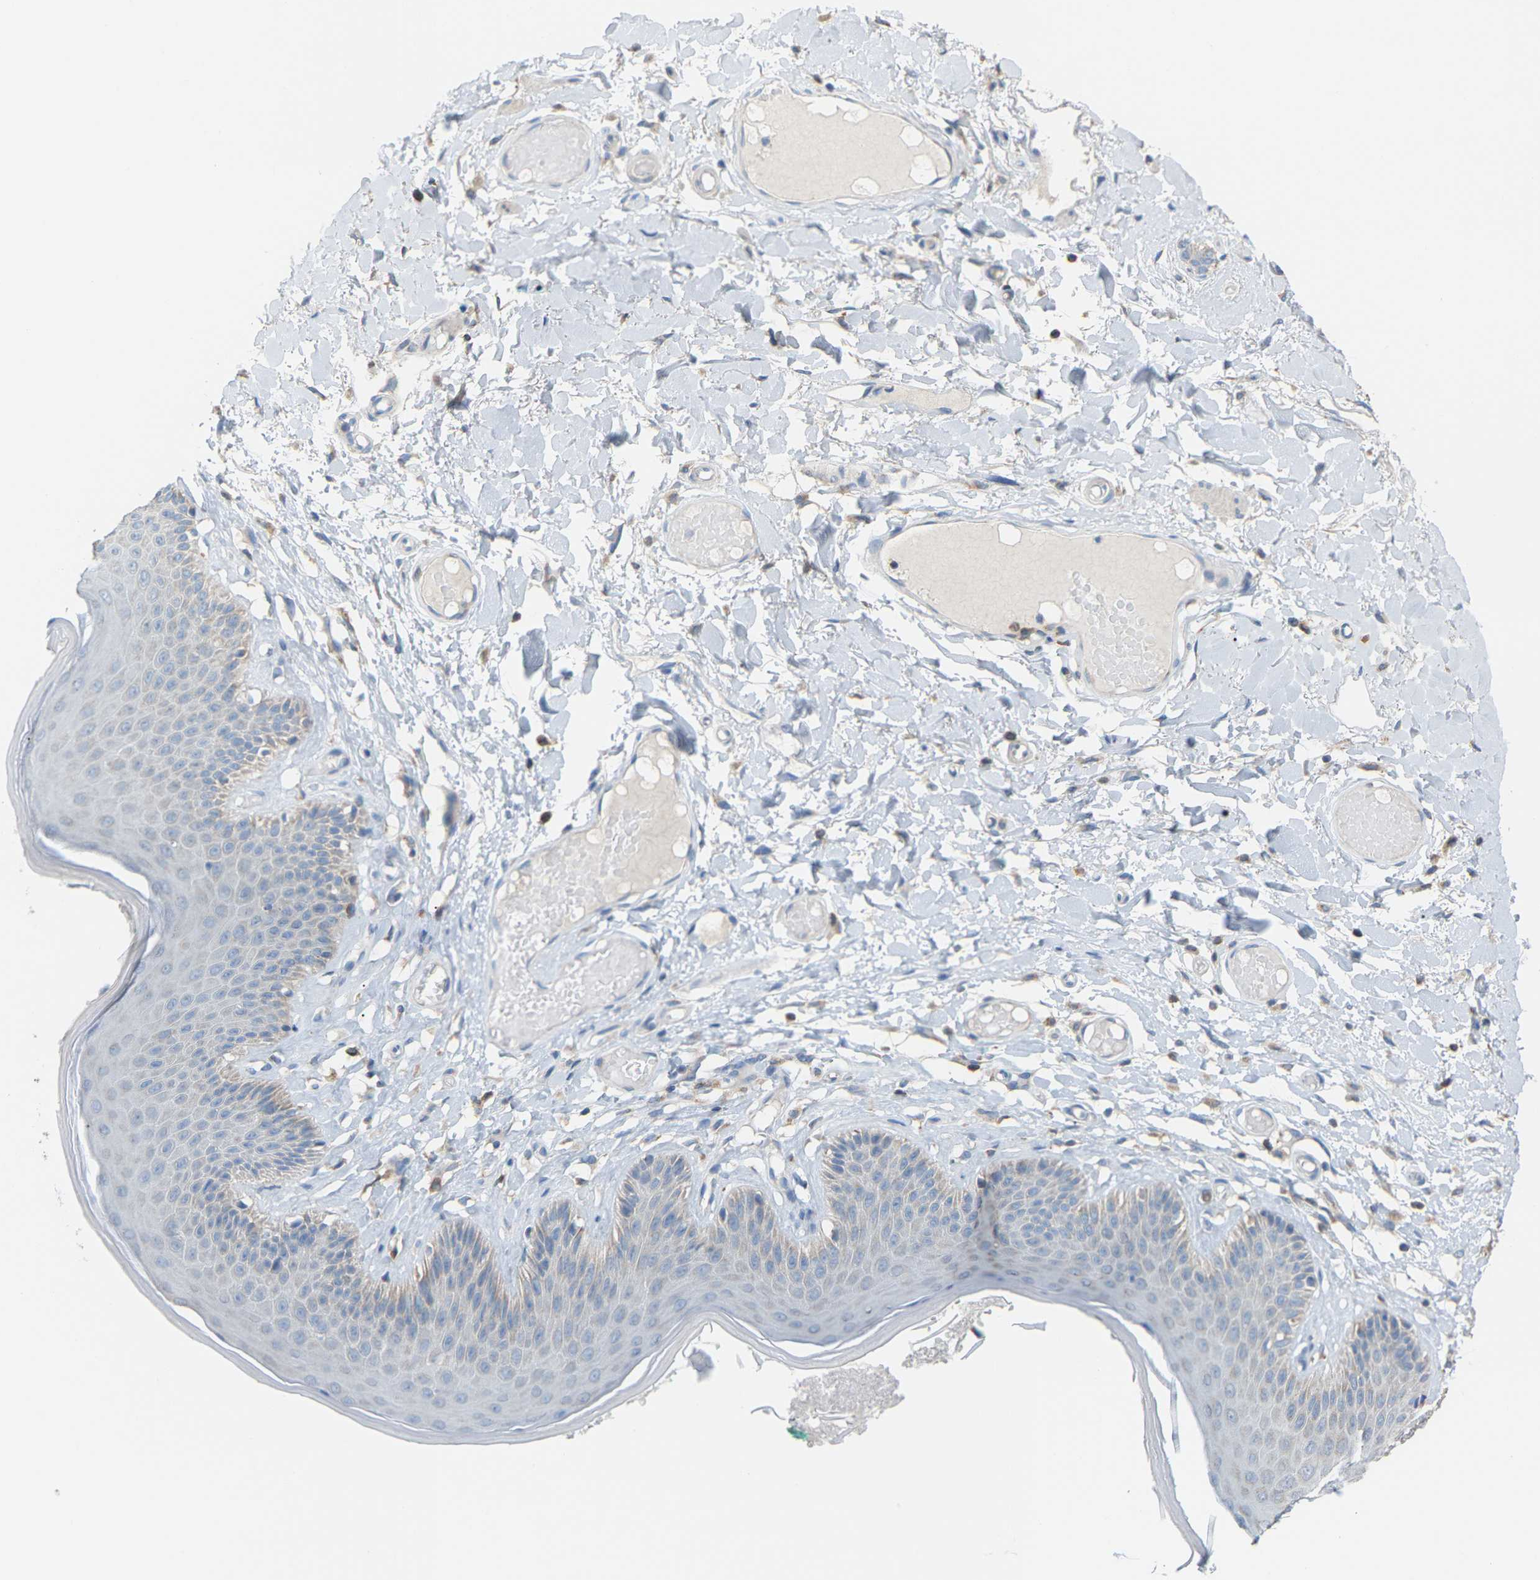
{"staining": {"intensity": "weak", "quantity": "<25%", "location": "cytoplasmic/membranous"}, "tissue": "skin", "cell_type": "Epidermal cells", "image_type": "normal", "snomed": [{"axis": "morphology", "description": "Normal tissue, NOS"}, {"axis": "topography", "description": "Vulva"}], "caption": "Immunohistochemical staining of benign human skin demonstrates no significant expression in epidermal cells. The staining is performed using DAB brown chromogen with nuclei counter-stained in using hematoxylin.", "gene": "CROT", "patient": {"sex": "female", "age": 73}}